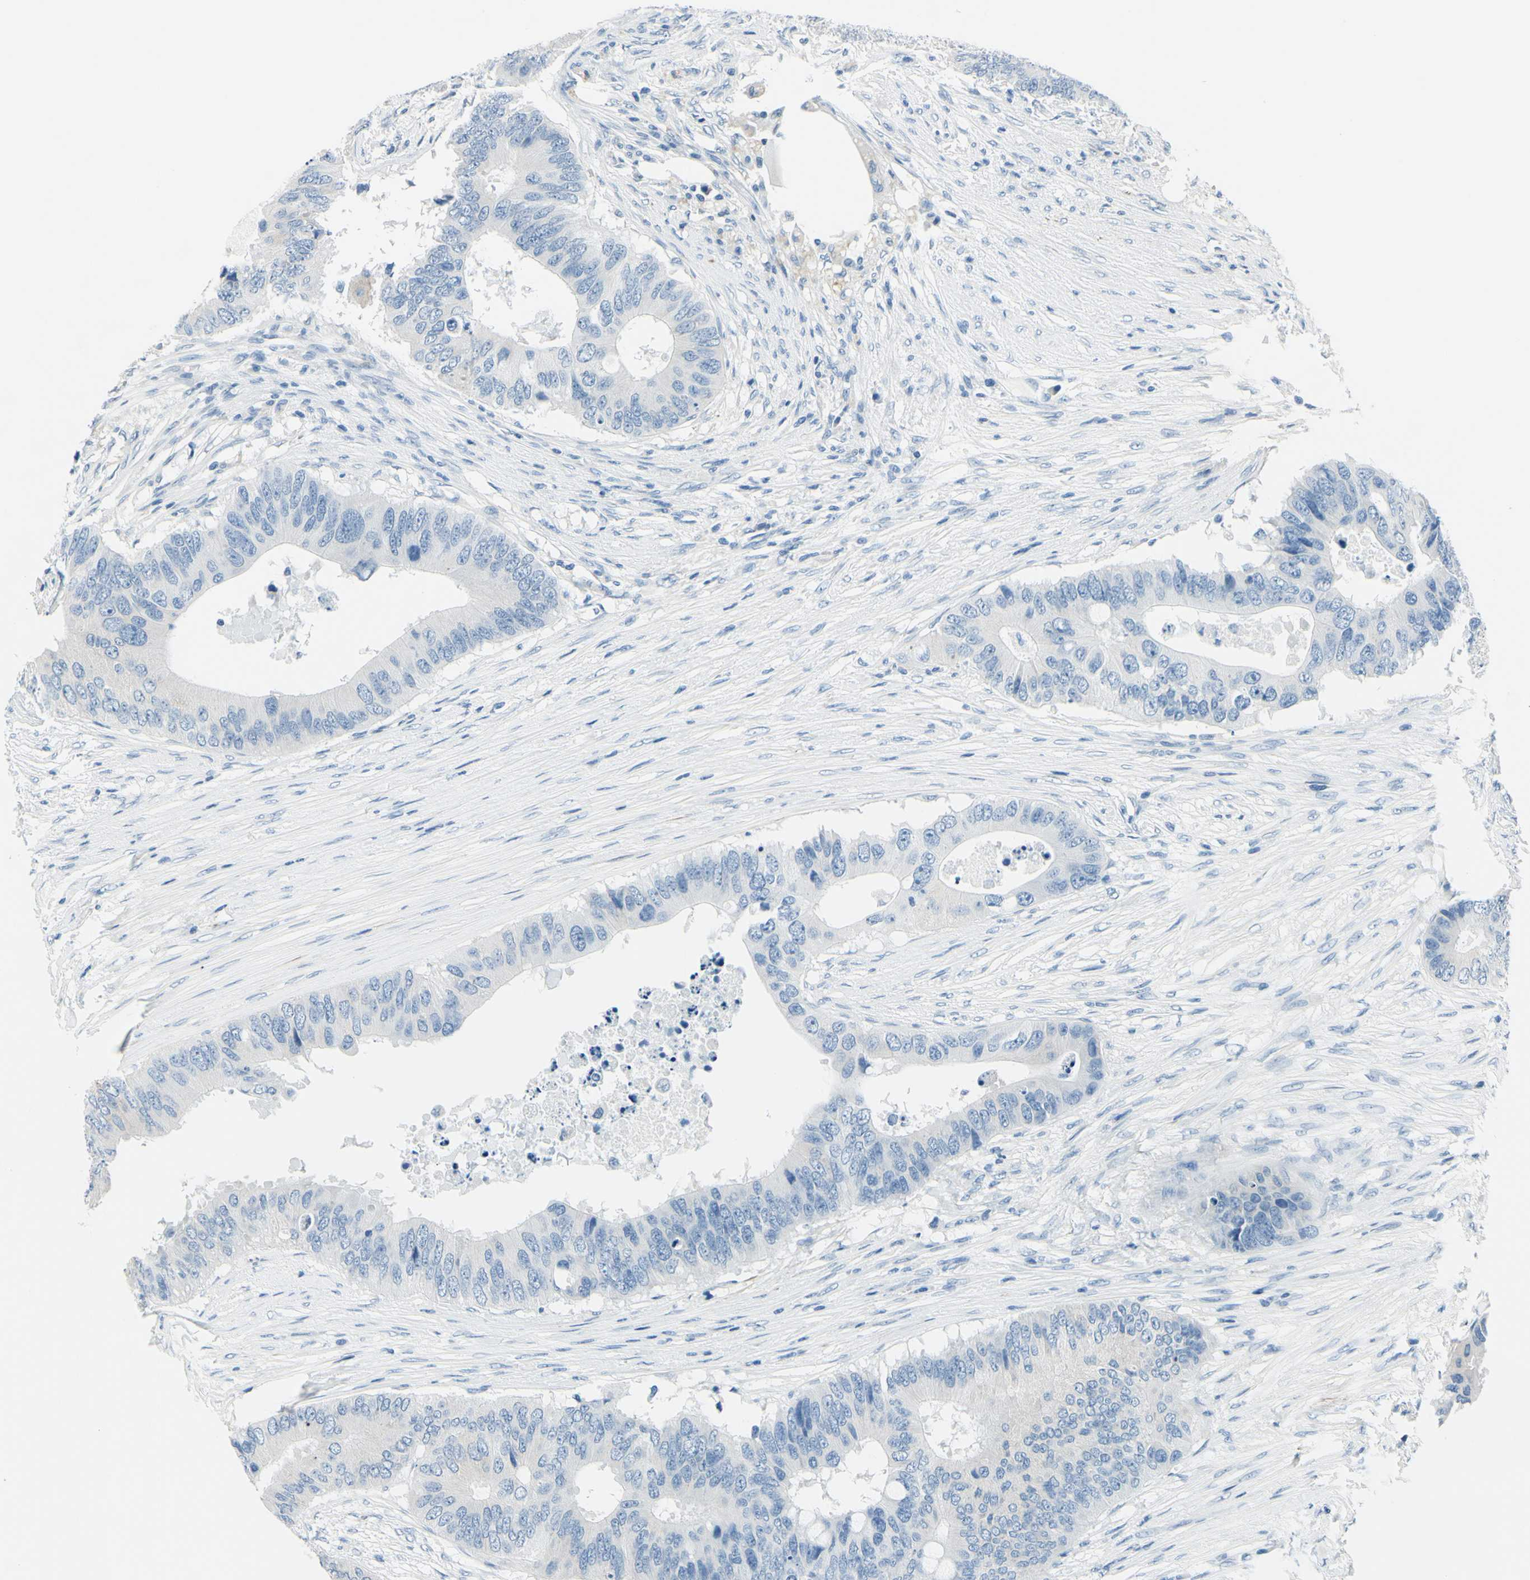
{"staining": {"intensity": "negative", "quantity": "none", "location": "none"}, "tissue": "colorectal cancer", "cell_type": "Tumor cells", "image_type": "cancer", "snomed": [{"axis": "morphology", "description": "Adenocarcinoma, NOS"}, {"axis": "topography", "description": "Colon"}], "caption": "The photomicrograph displays no staining of tumor cells in colorectal cancer.", "gene": "CDH15", "patient": {"sex": "male", "age": 71}}